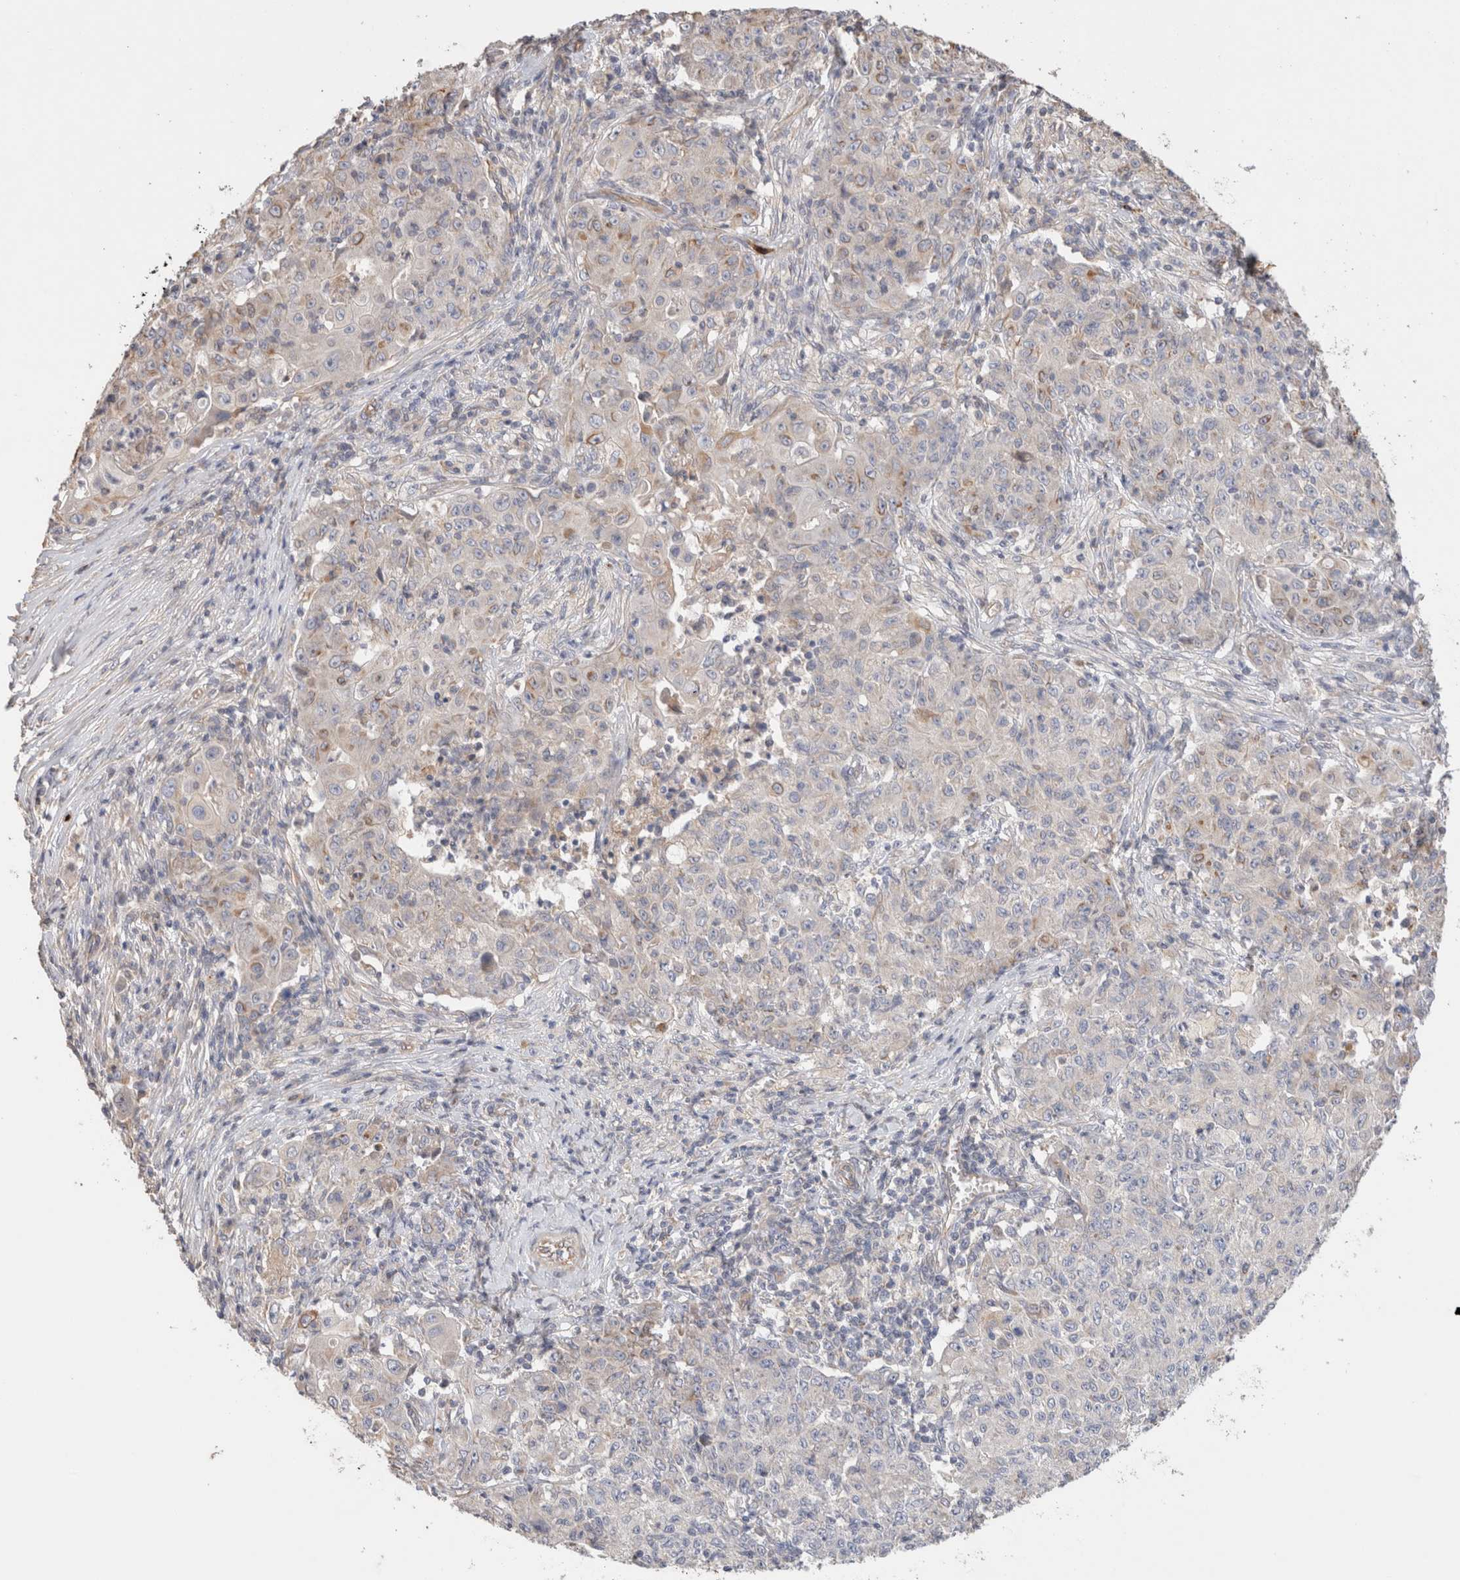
{"staining": {"intensity": "weak", "quantity": "<25%", "location": "cytoplasmic/membranous"}, "tissue": "ovarian cancer", "cell_type": "Tumor cells", "image_type": "cancer", "snomed": [{"axis": "morphology", "description": "Carcinoma, endometroid"}, {"axis": "topography", "description": "Ovary"}], "caption": "An IHC micrograph of ovarian cancer is shown. There is no staining in tumor cells of ovarian cancer.", "gene": "PROS1", "patient": {"sex": "female", "age": 42}}